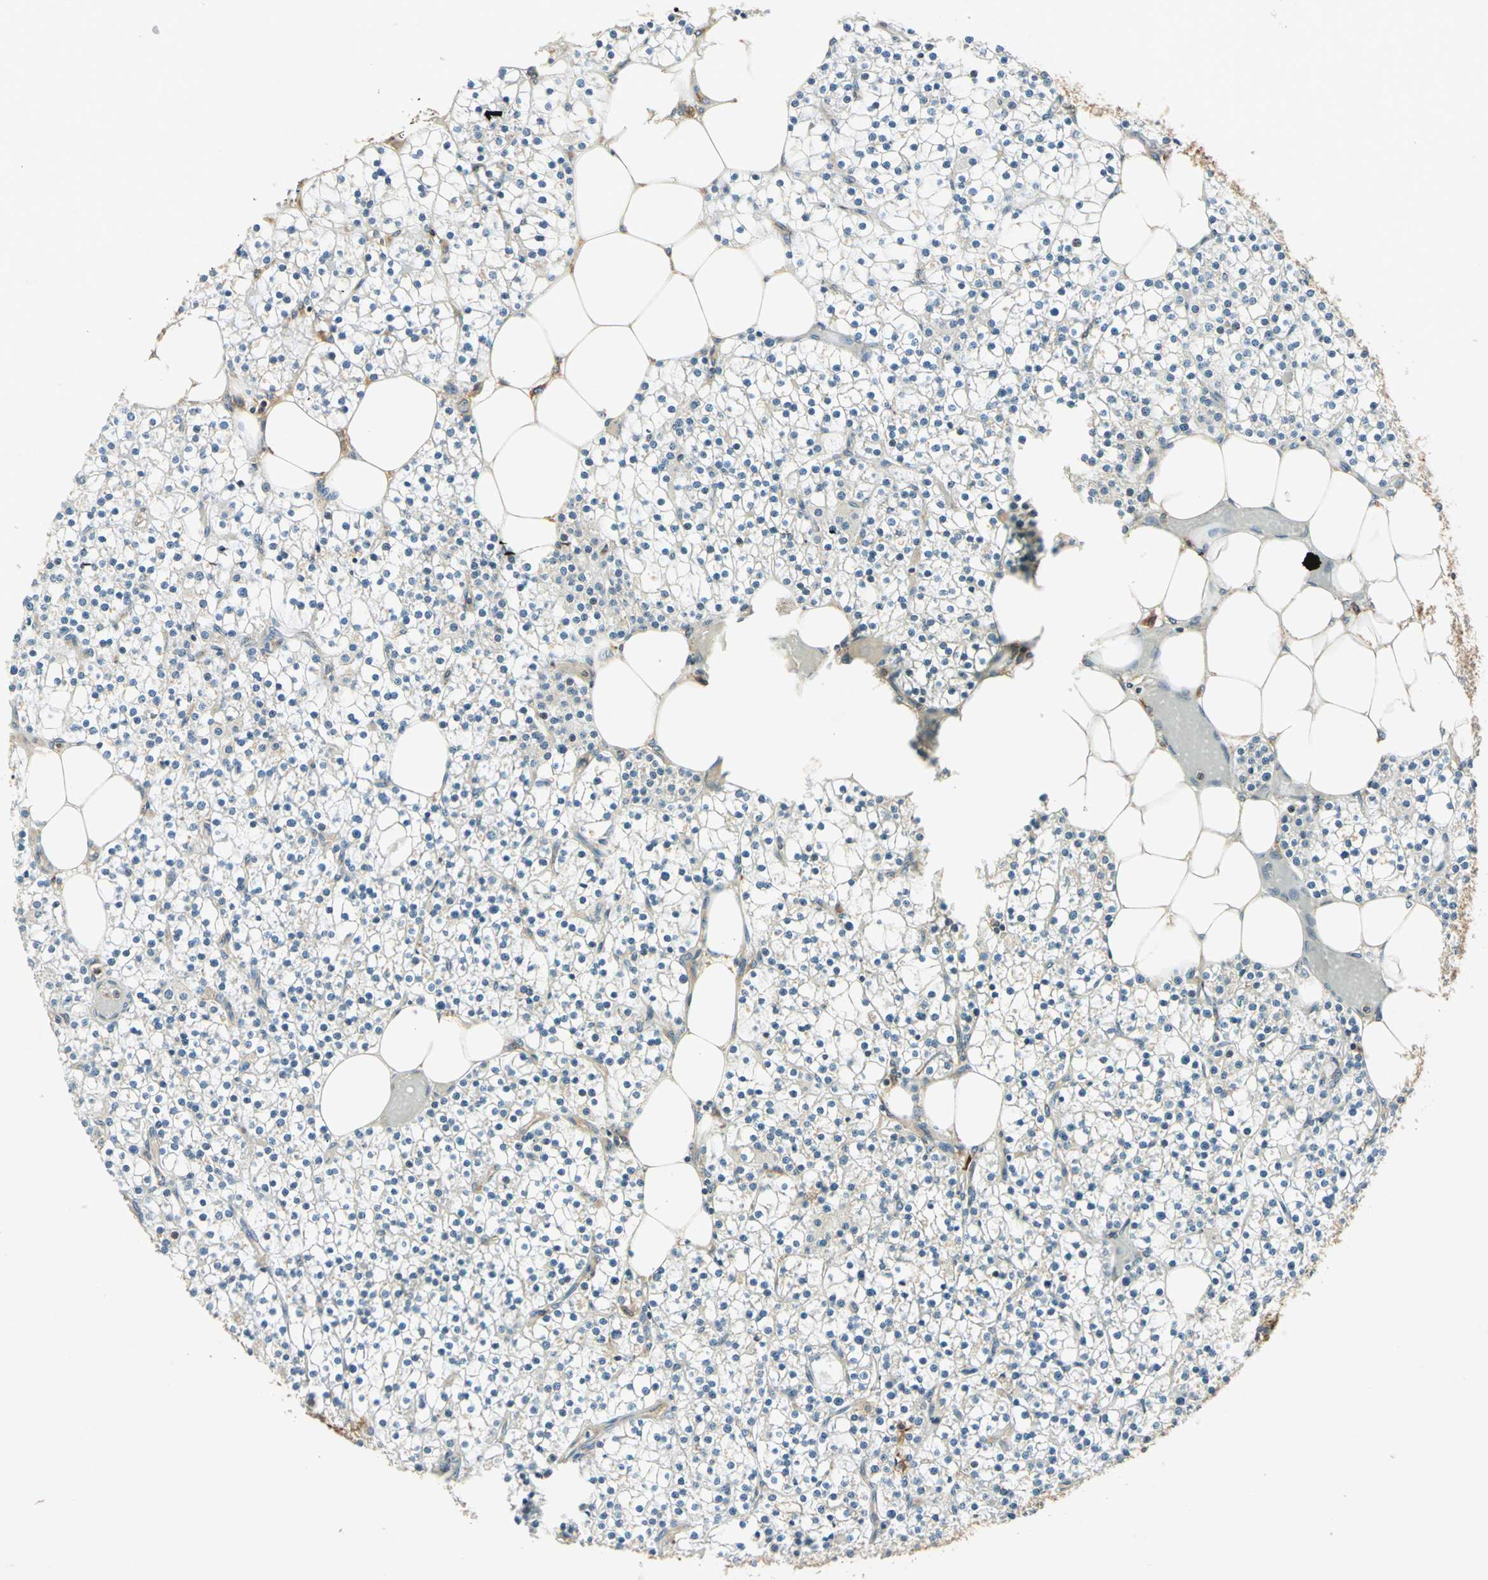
{"staining": {"intensity": "weak", "quantity": ">75%", "location": "cytoplasmic/membranous"}, "tissue": "parathyroid gland", "cell_type": "Glandular cells", "image_type": "normal", "snomed": [{"axis": "morphology", "description": "Normal tissue, NOS"}, {"axis": "topography", "description": "Parathyroid gland"}], "caption": "About >75% of glandular cells in normal parathyroid gland show weak cytoplasmic/membranous protein expression as visualized by brown immunohistochemical staining.", "gene": "PDIA4", "patient": {"sex": "female", "age": 63}}